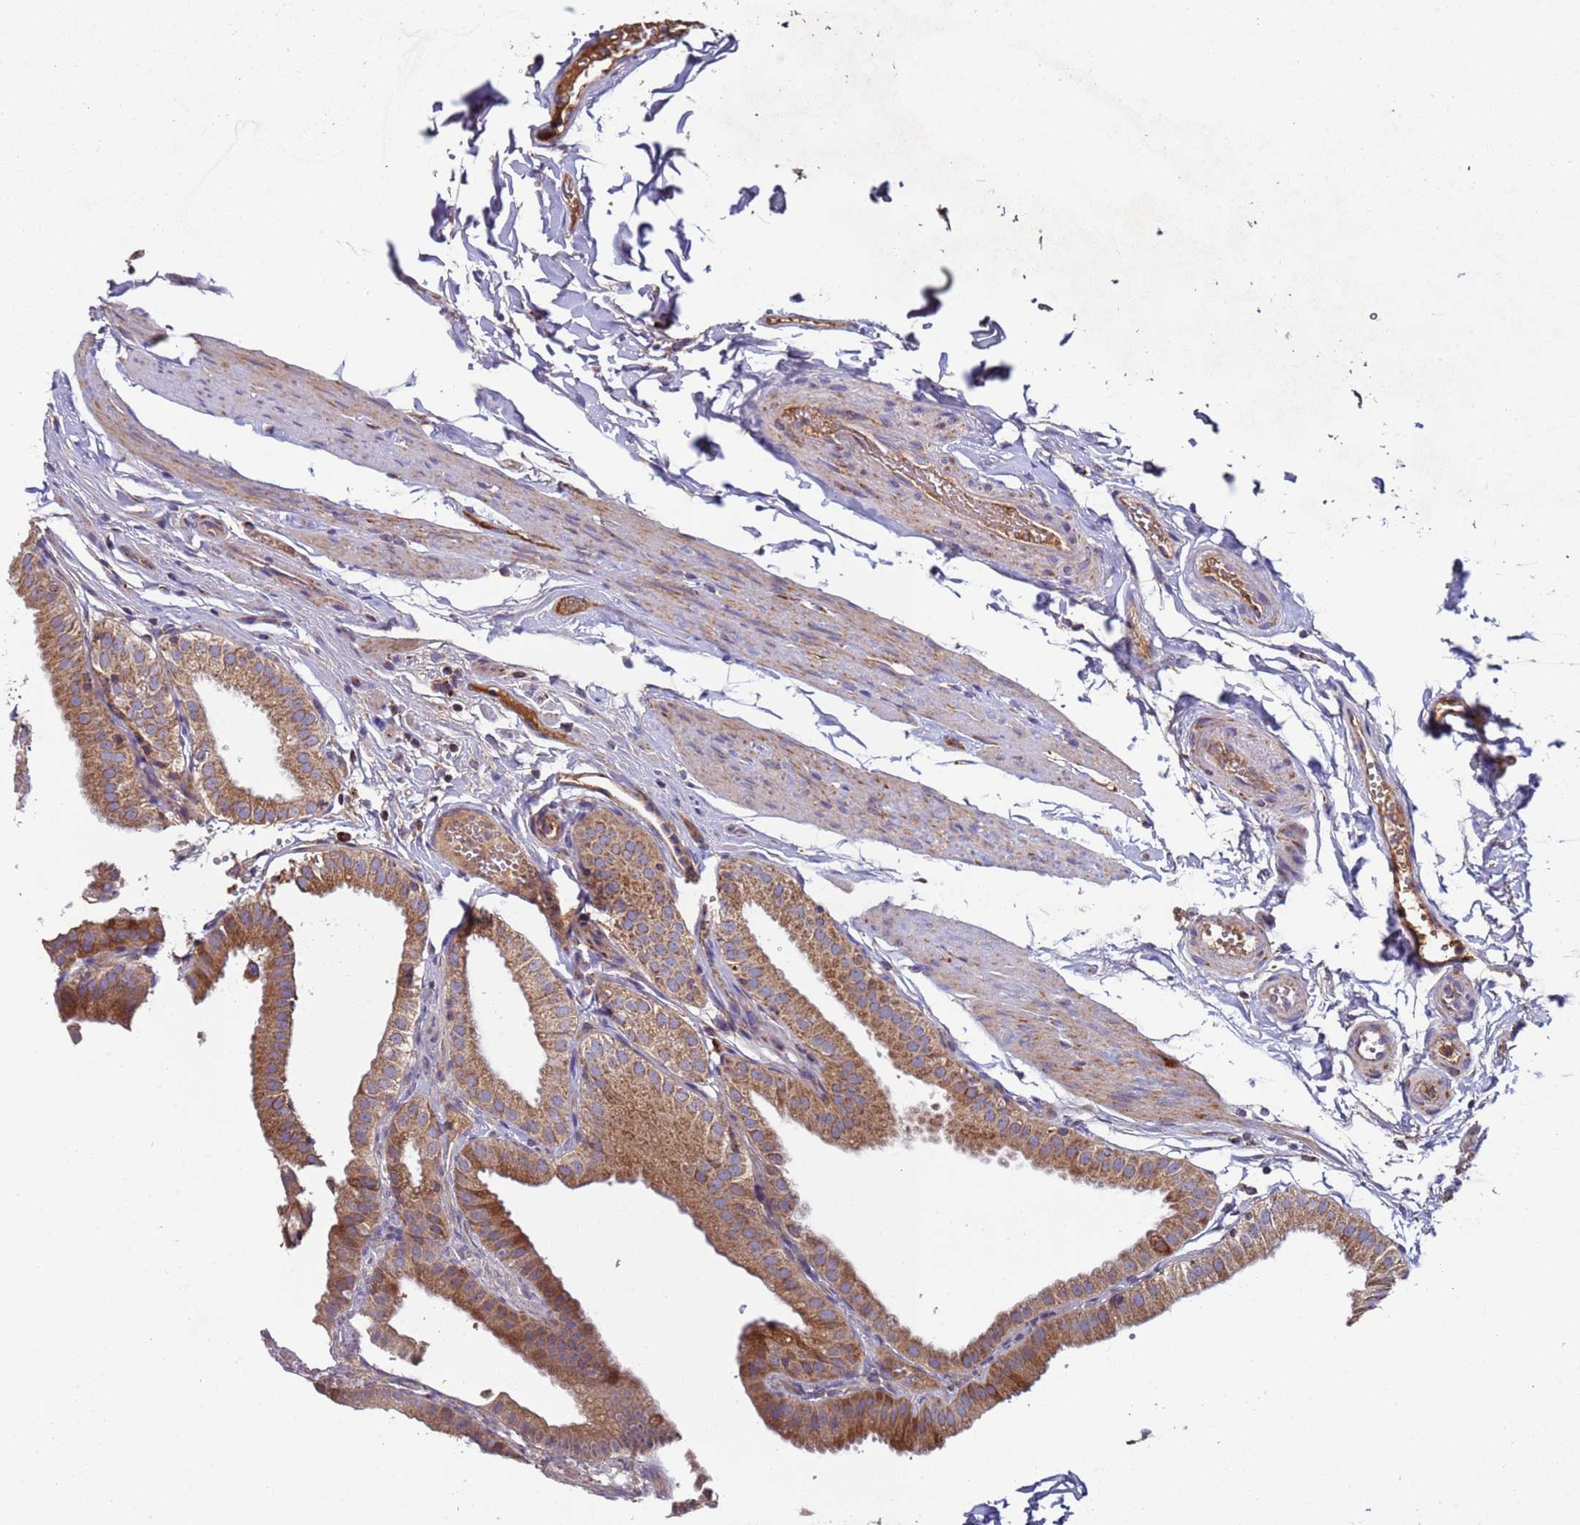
{"staining": {"intensity": "moderate", "quantity": ">75%", "location": "cytoplasmic/membranous"}, "tissue": "gallbladder", "cell_type": "Glandular cells", "image_type": "normal", "snomed": [{"axis": "morphology", "description": "Normal tissue, NOS"}, {"axis": "topography", "description": "Gallbladder"}], "caption": "High-power microscopy captured an IHC photomicrograph of benign gallbladder, revealing moderate cytoplasmic/membranous expression in about >75% of glandular cells.", "gene": "TMEM126A", "patient": {"sex": "female", "age": 61}}